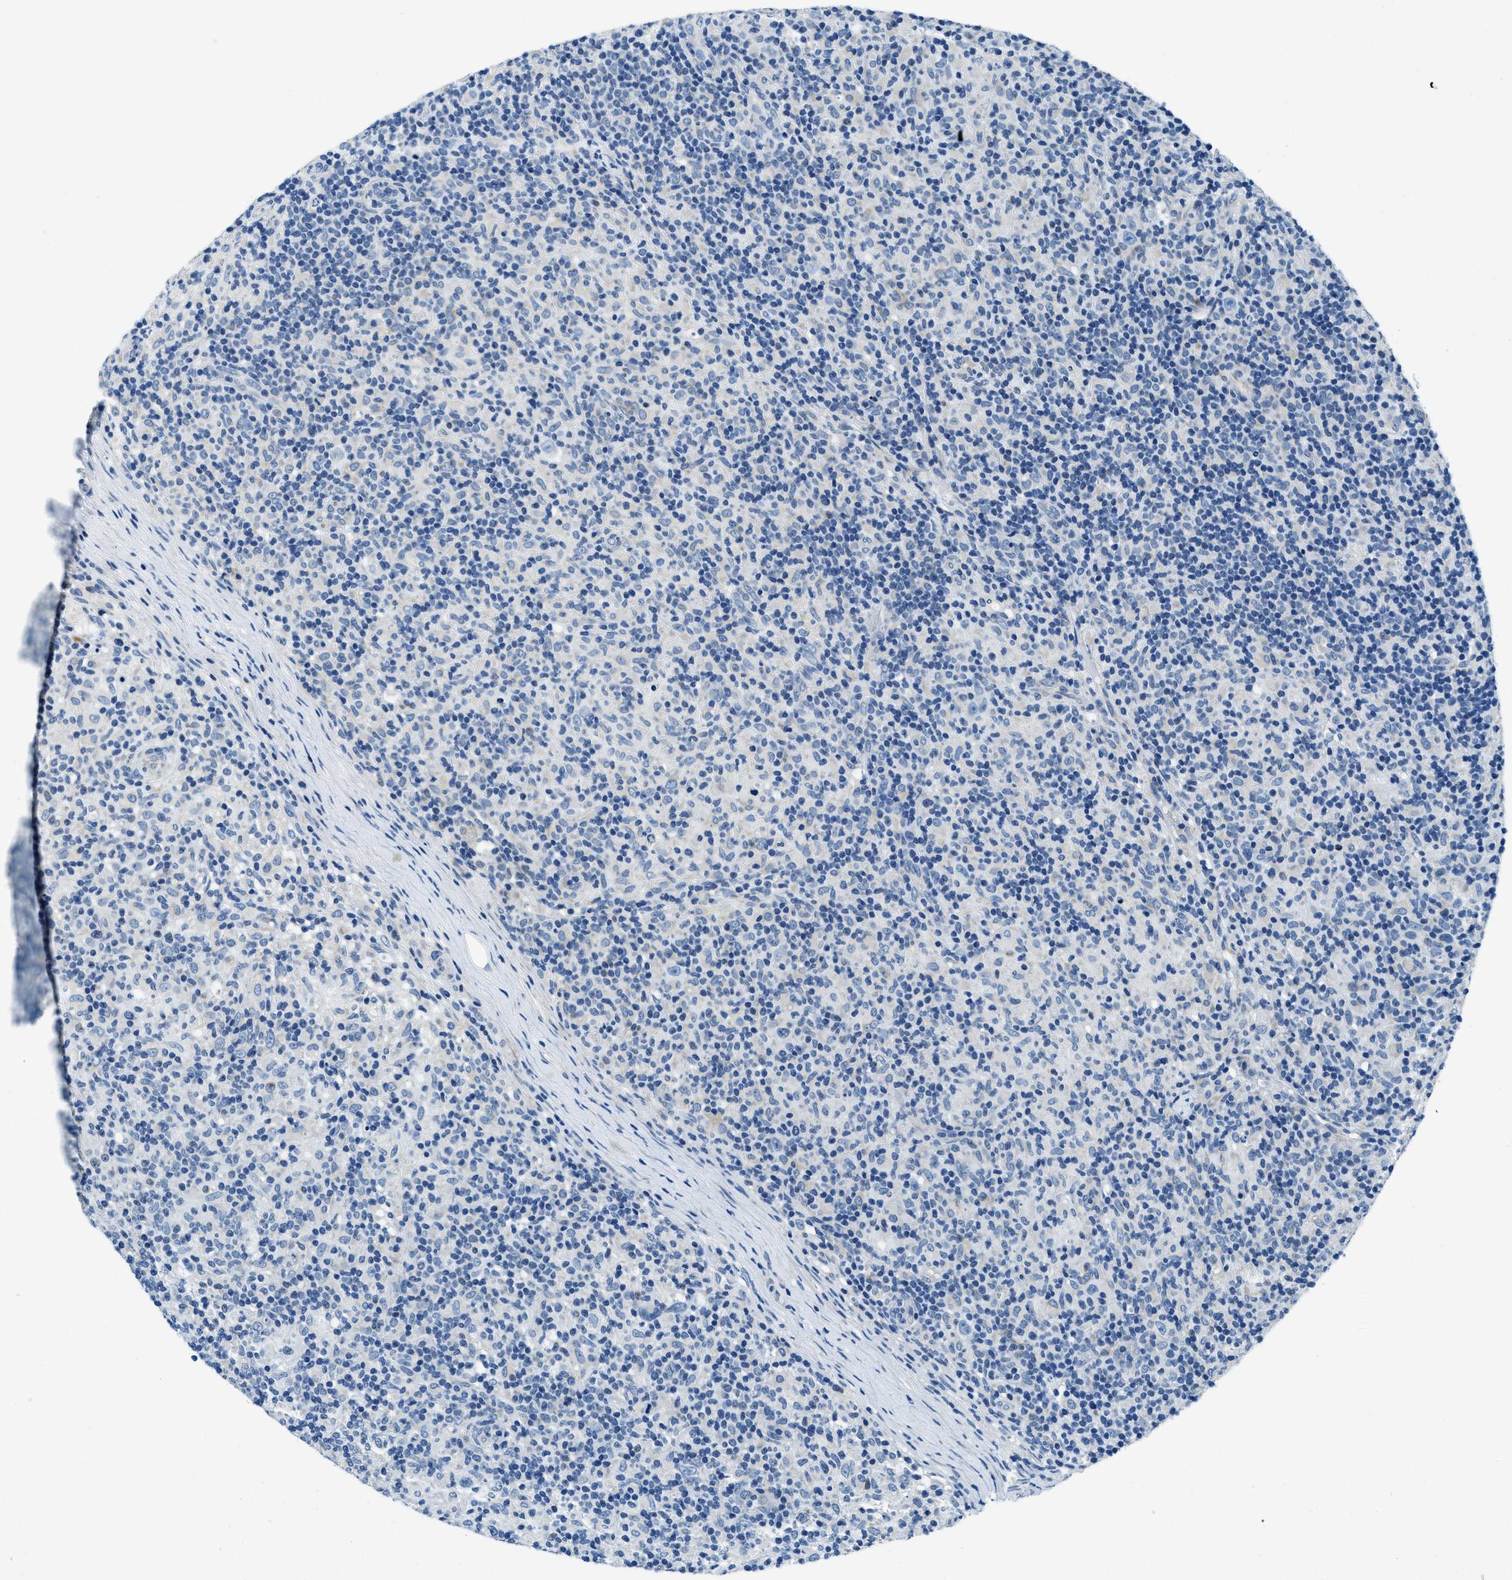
{"staining": {"intensity": "negative", "quantity": "none", "location": "none"}, "tissue": "lymphoma", "cell_type": "Tumor cells", "image_type": "cancer", "snomed": [{"axis": "morphology", "description": "Hodgkin's disease, NOS"}, {"axis": "topography", "description": "Lymph node"}], "caption": "High power microscopy image of an immunohistochemistry micrograph of Hodgkin's disease, revealing no significant staining in tumor cells.", "gene": "UBAC2", "patient": {"sex": "male", "age": 70}}